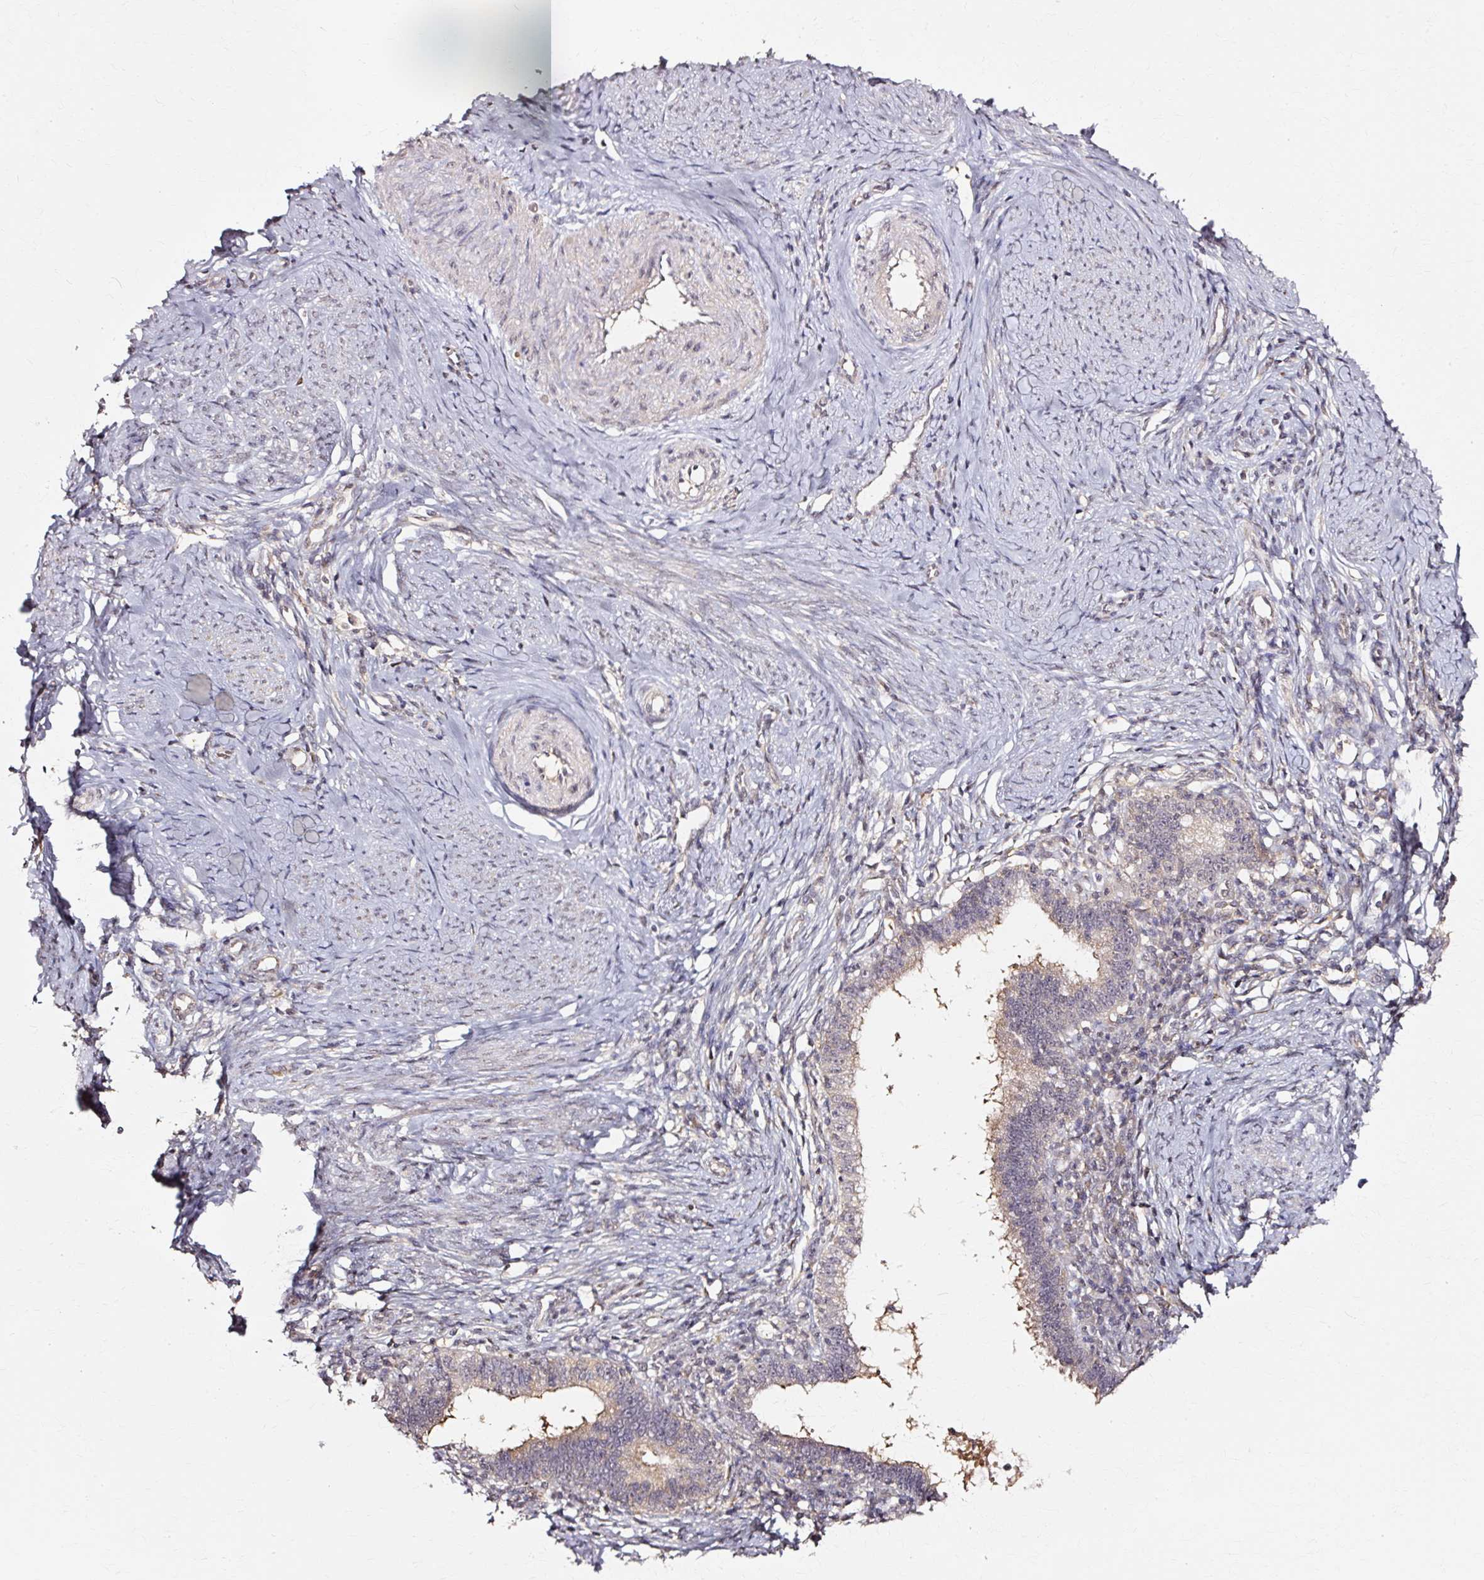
{"staining": {"intensity": "weak", "quantity": "25%-75%", "location": "cytoplasmic/membranous"}, "tissue": "cervical cancer", "cell_type": "Tumor cells", "image_type": "cancer", "snomed": [{"axis": "morphology", "description": "Adenocarcinoma, NOS"}, {"axis": "topography", "description": "Cervix"}], "caption": "Immunohistochemical staining of adenocarcinoma (cervical) exhibits weak cytoplasmic/membranous protein staining in about 25%-75% of tumor cells.", "gene": "RGPD5", "patient": {"sex": "female", "age": 36}}